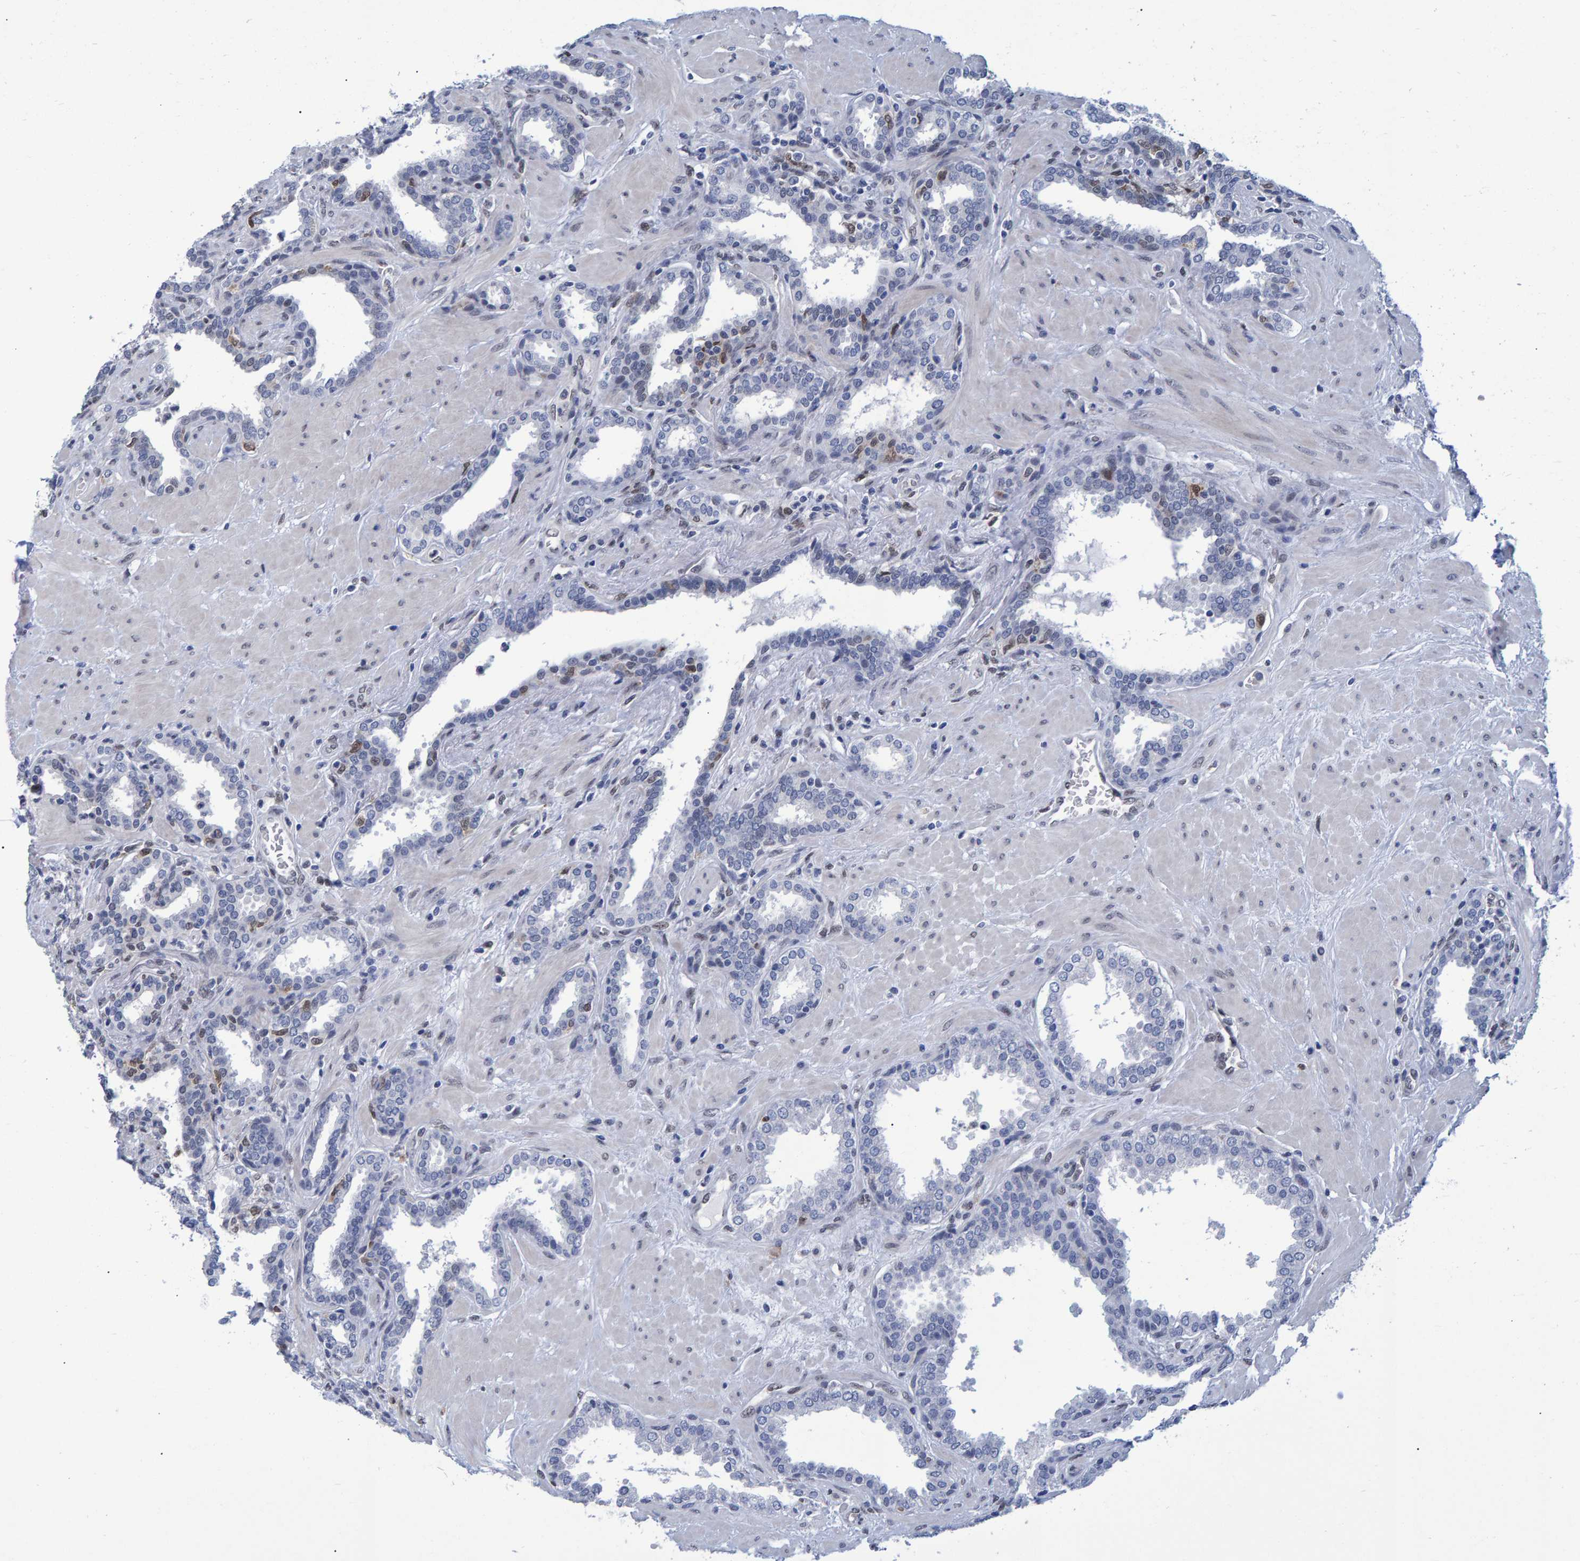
{"staining": {"intensity": "negative", "quantity": "none", "location": "none"}, "tissue": "prostate", "cell_type": "Glandular cells", "image_type": "normal", "snomed": [{"axis": "morphology", "description": "Normal tissue, NOS"}, {"axis": "topography", "description": "Prostate"}], "caption": "This micrograph is of benign prostate stained with IHC to label a protein in brown with the nuclei are counter-stained blue. There is no expression in glandular cells. (Immunohistochemistry, brightfield microscopy, high magnification).", "gene": "QKI", "patient": {"sex": "male", "age": 51}}